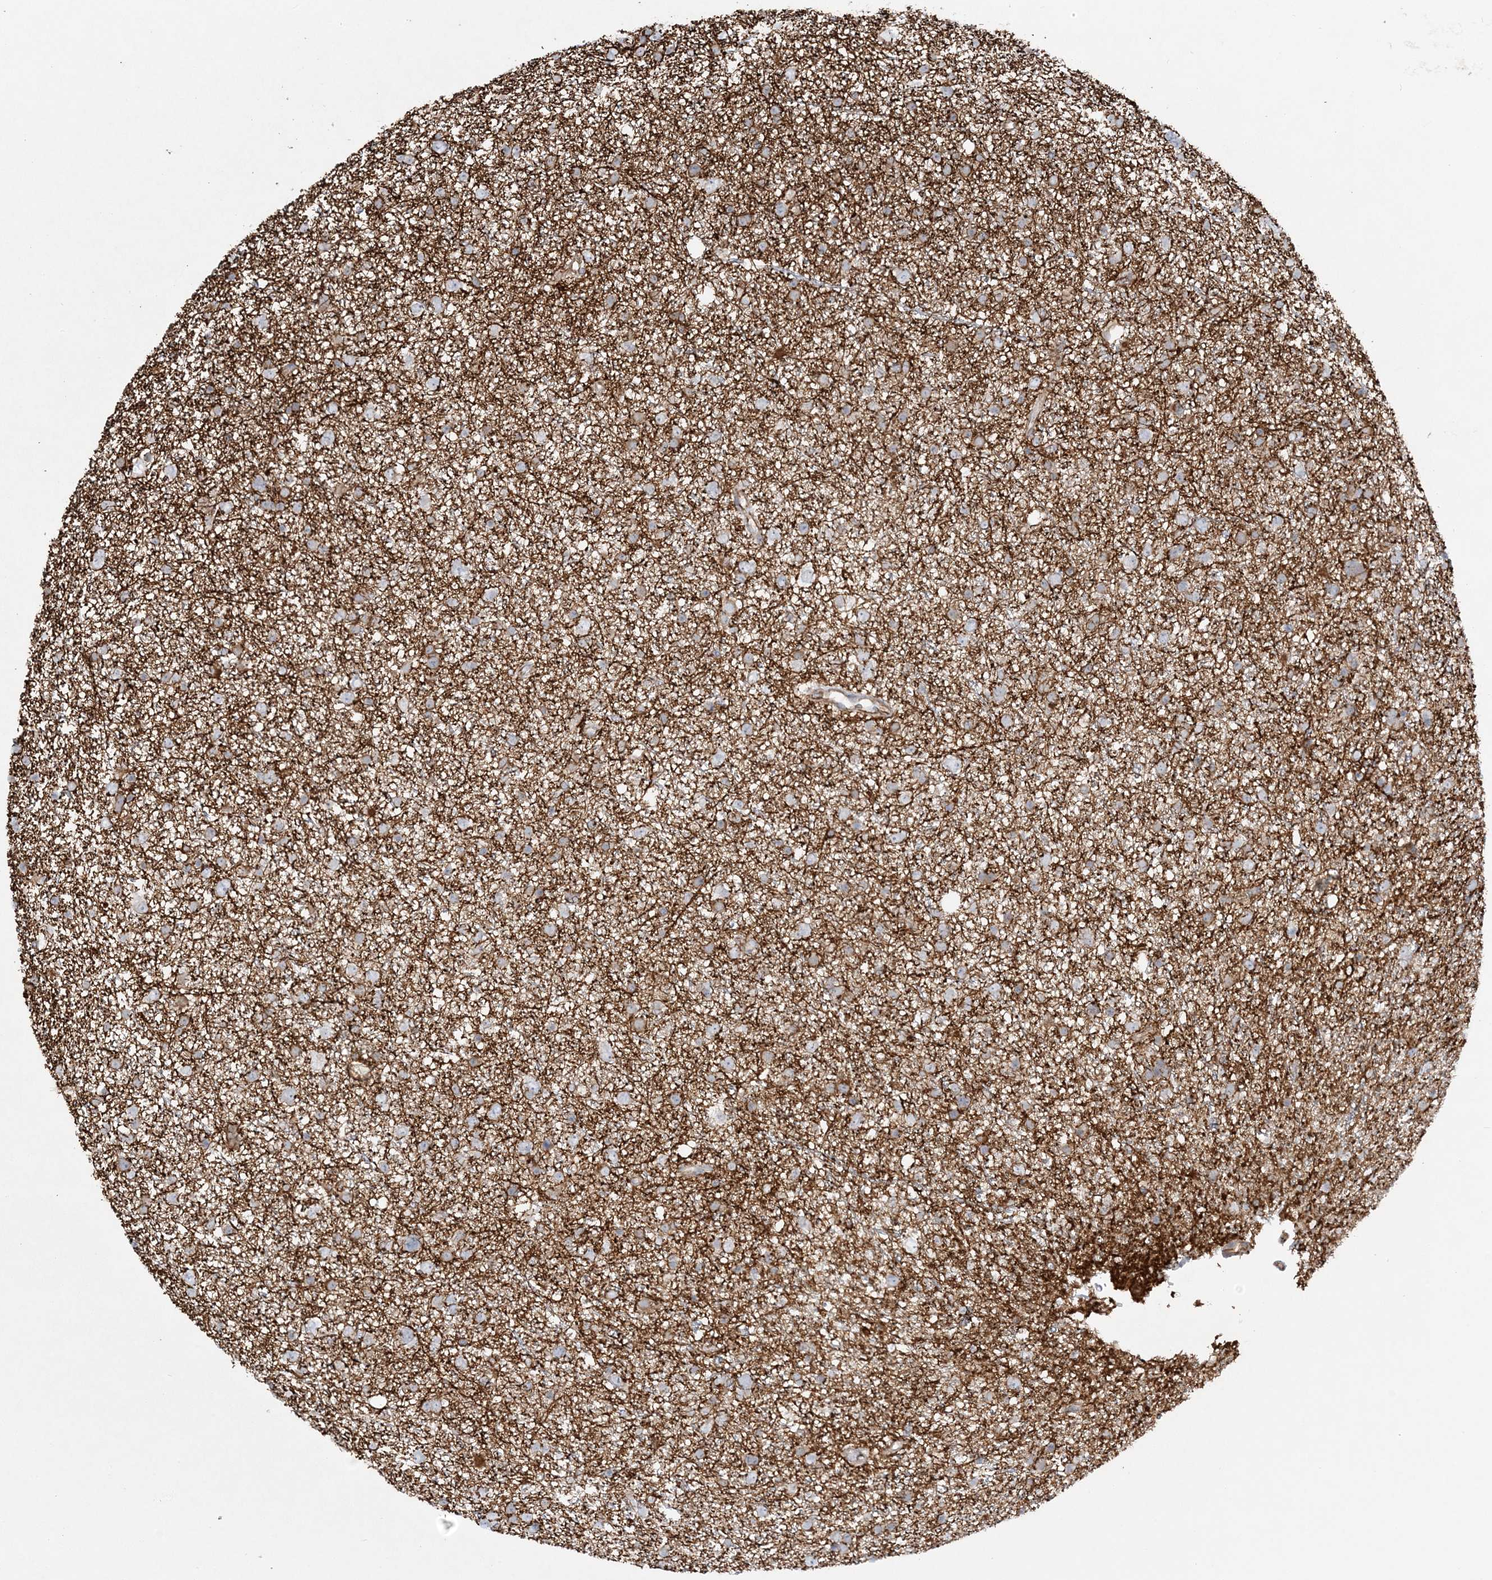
{"staining": {"intensity": "negative", "quantity": "none", "location": "none"}, "tissue": "glioma", "cell_type": "Tumor cells", "image_type": "cancer", "snomed": [{"axis": "morphology", "description": "Glioma, malignant, Low grade"}, {"axis": "topography", "description": "Cerebral cortex"}], "caption": "Glioma stained for a protein using immunohistochemistry (IHC) exhibits no staining tumor cells.", "gene": "SCLT1", "patient": {"sex": "female", "age": 39}}